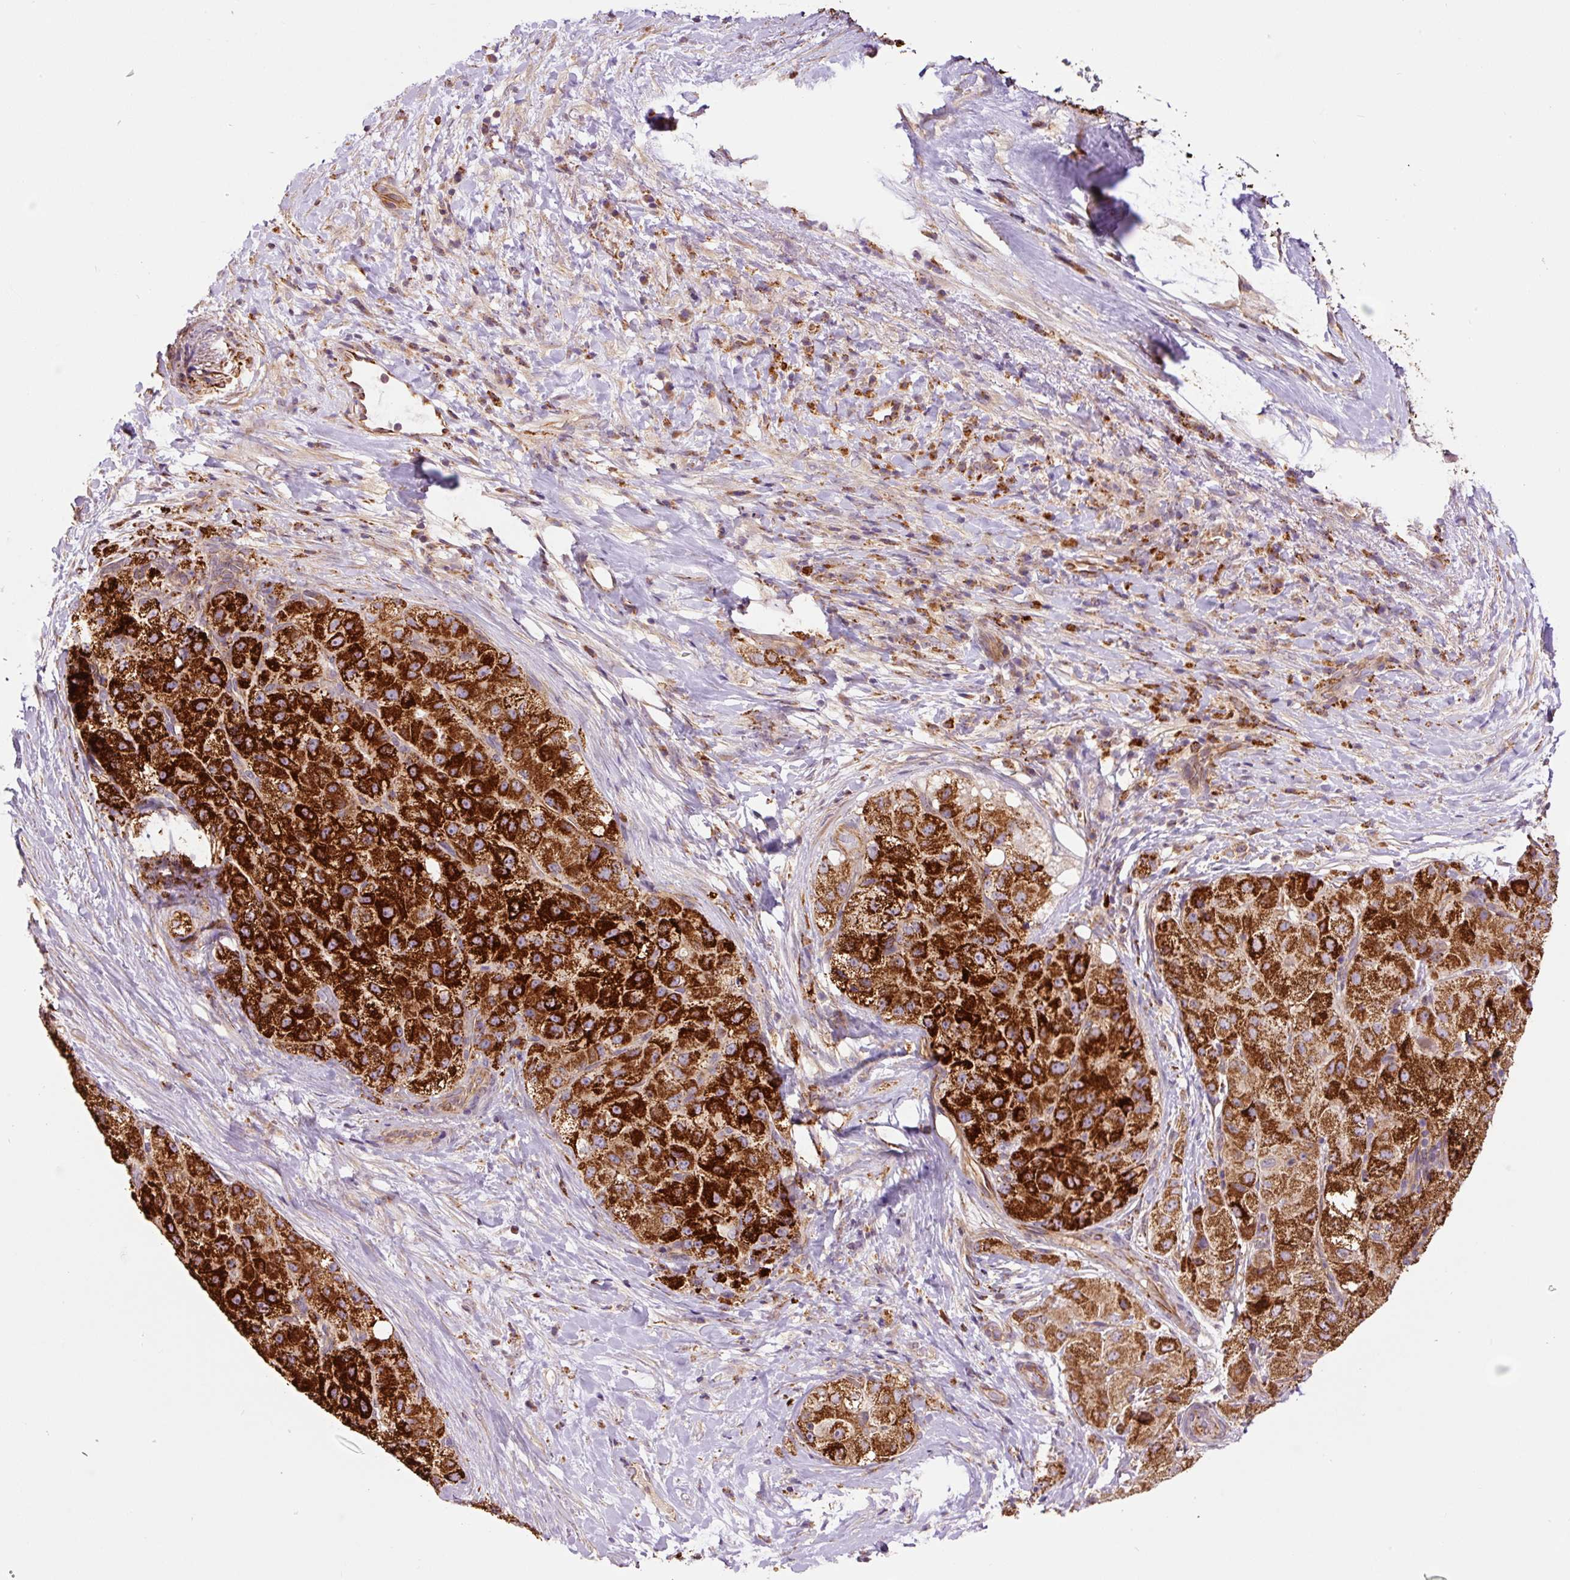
{"staining": {"intensity": "strong", "quantity": ">75%", "location": "cytoplasmic/membranous"}, "tissue": "liver cancer", "cell_type": "Tumor cells", "image_type": "cancer", "snomed": [{"axis": "morphology", "description": "Carcinoma, Hepatocellular, NOS"}, {"axis": "topography", "description": "Liver"}], "caption": "This is an image of immunohistochemistry (IHC) staining of liver cancer, which shows strong expression in the cytoplasmic/membranous of tumor cells.", "gene": "PCK2", "patient": {"sex": "male", "age": 80}}